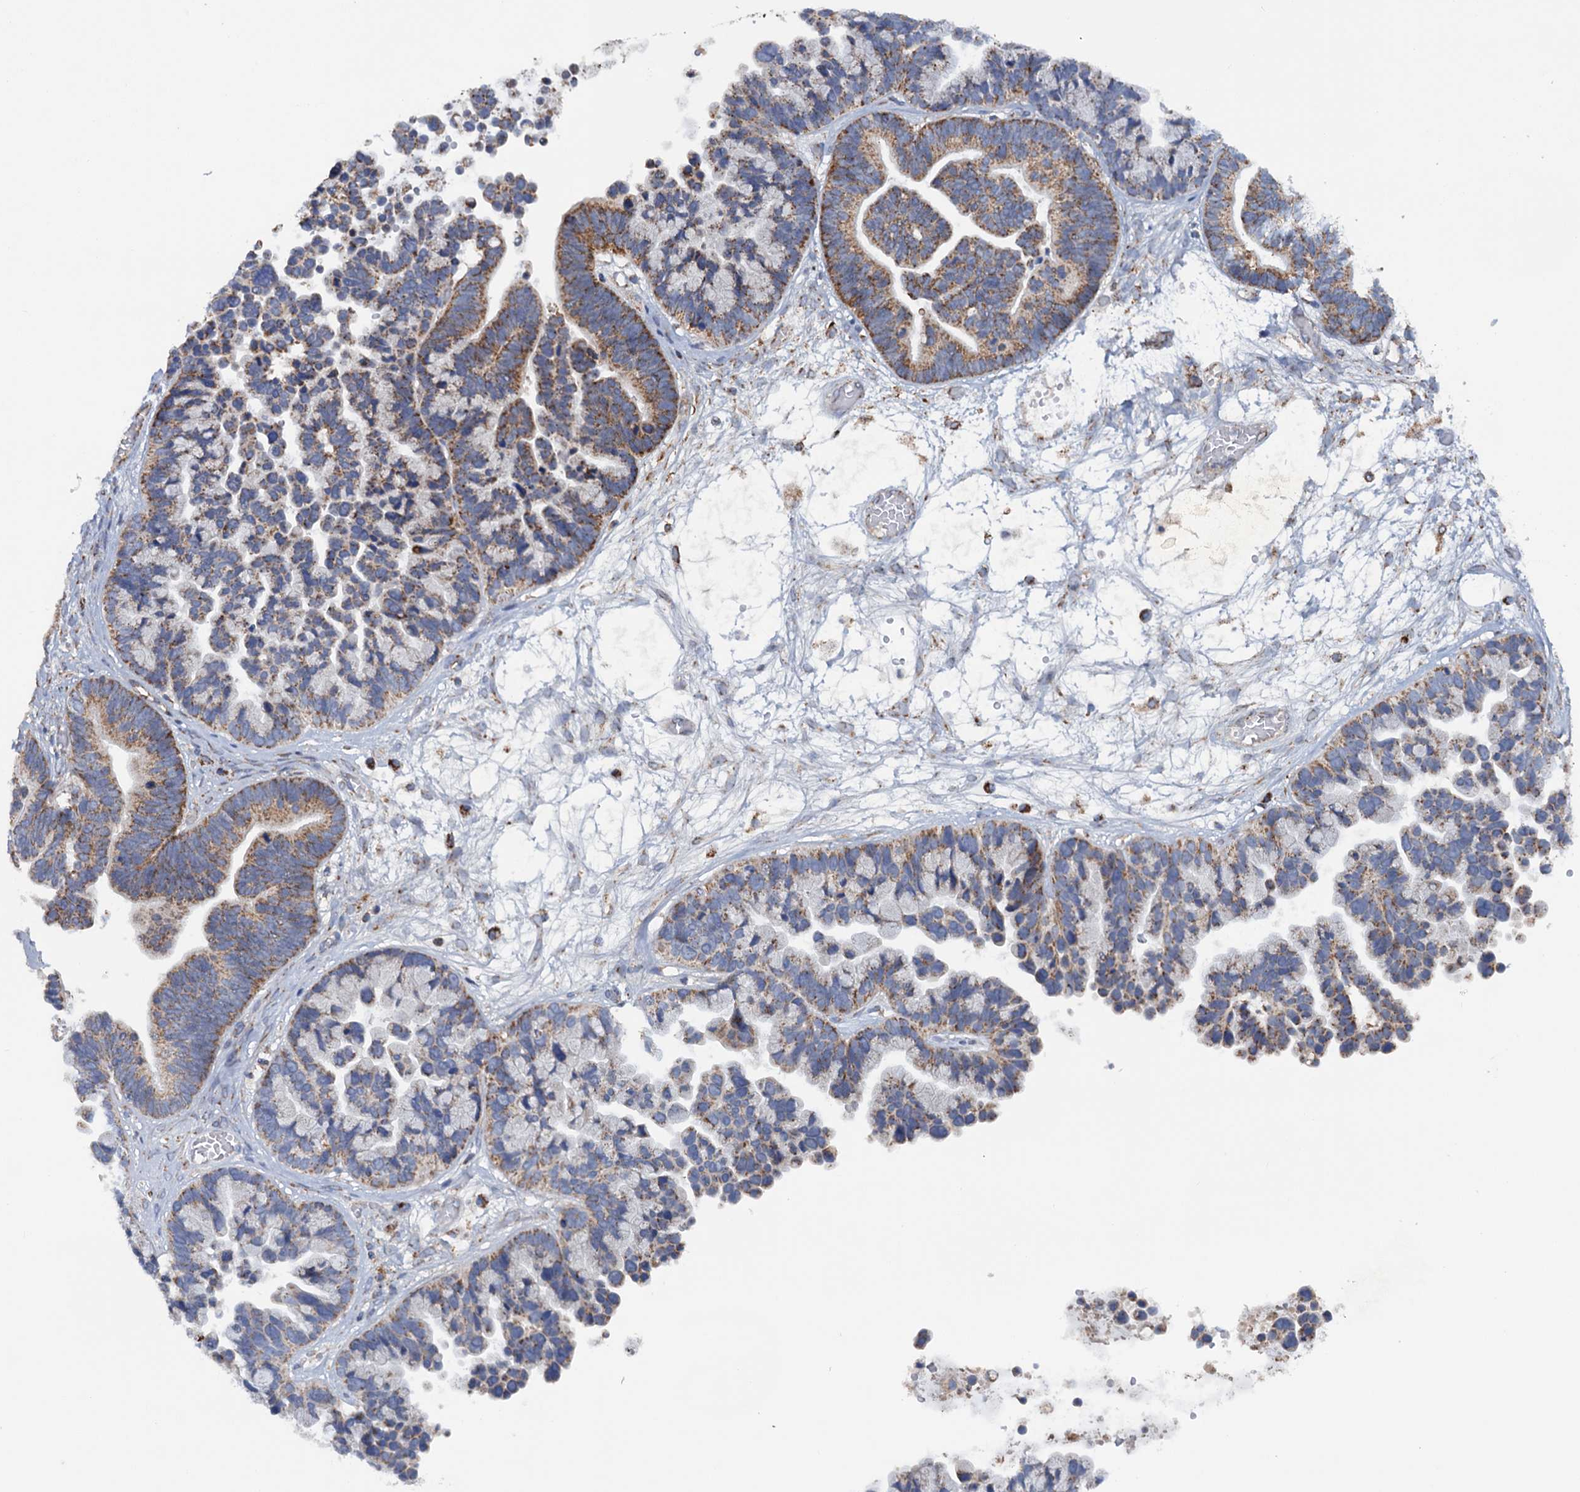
{"staining": {"intensity": "moderate", "quantity": ">75%", "location": "cytoplasmic/membranous"}, "tissue": "ovarian cancer", "cell_type": "Tumor cells", "image_type": "cancer", "snomed": [{"axis": "morphology", "description": "Cystadenocarcinoma, serous, NOS"}, {"axis": "topography", "description": "Ovary"}], "caption": "There is medium levels of moderate cytoplasmic/membranous expression in tumor cells of ovarian cancer (serous cystadenocarcinoma), as demonstrated by immunohistochemical staining (brown color).", "gene": "GTPBP3", "patient": {"sex": "female", "age": 56}}